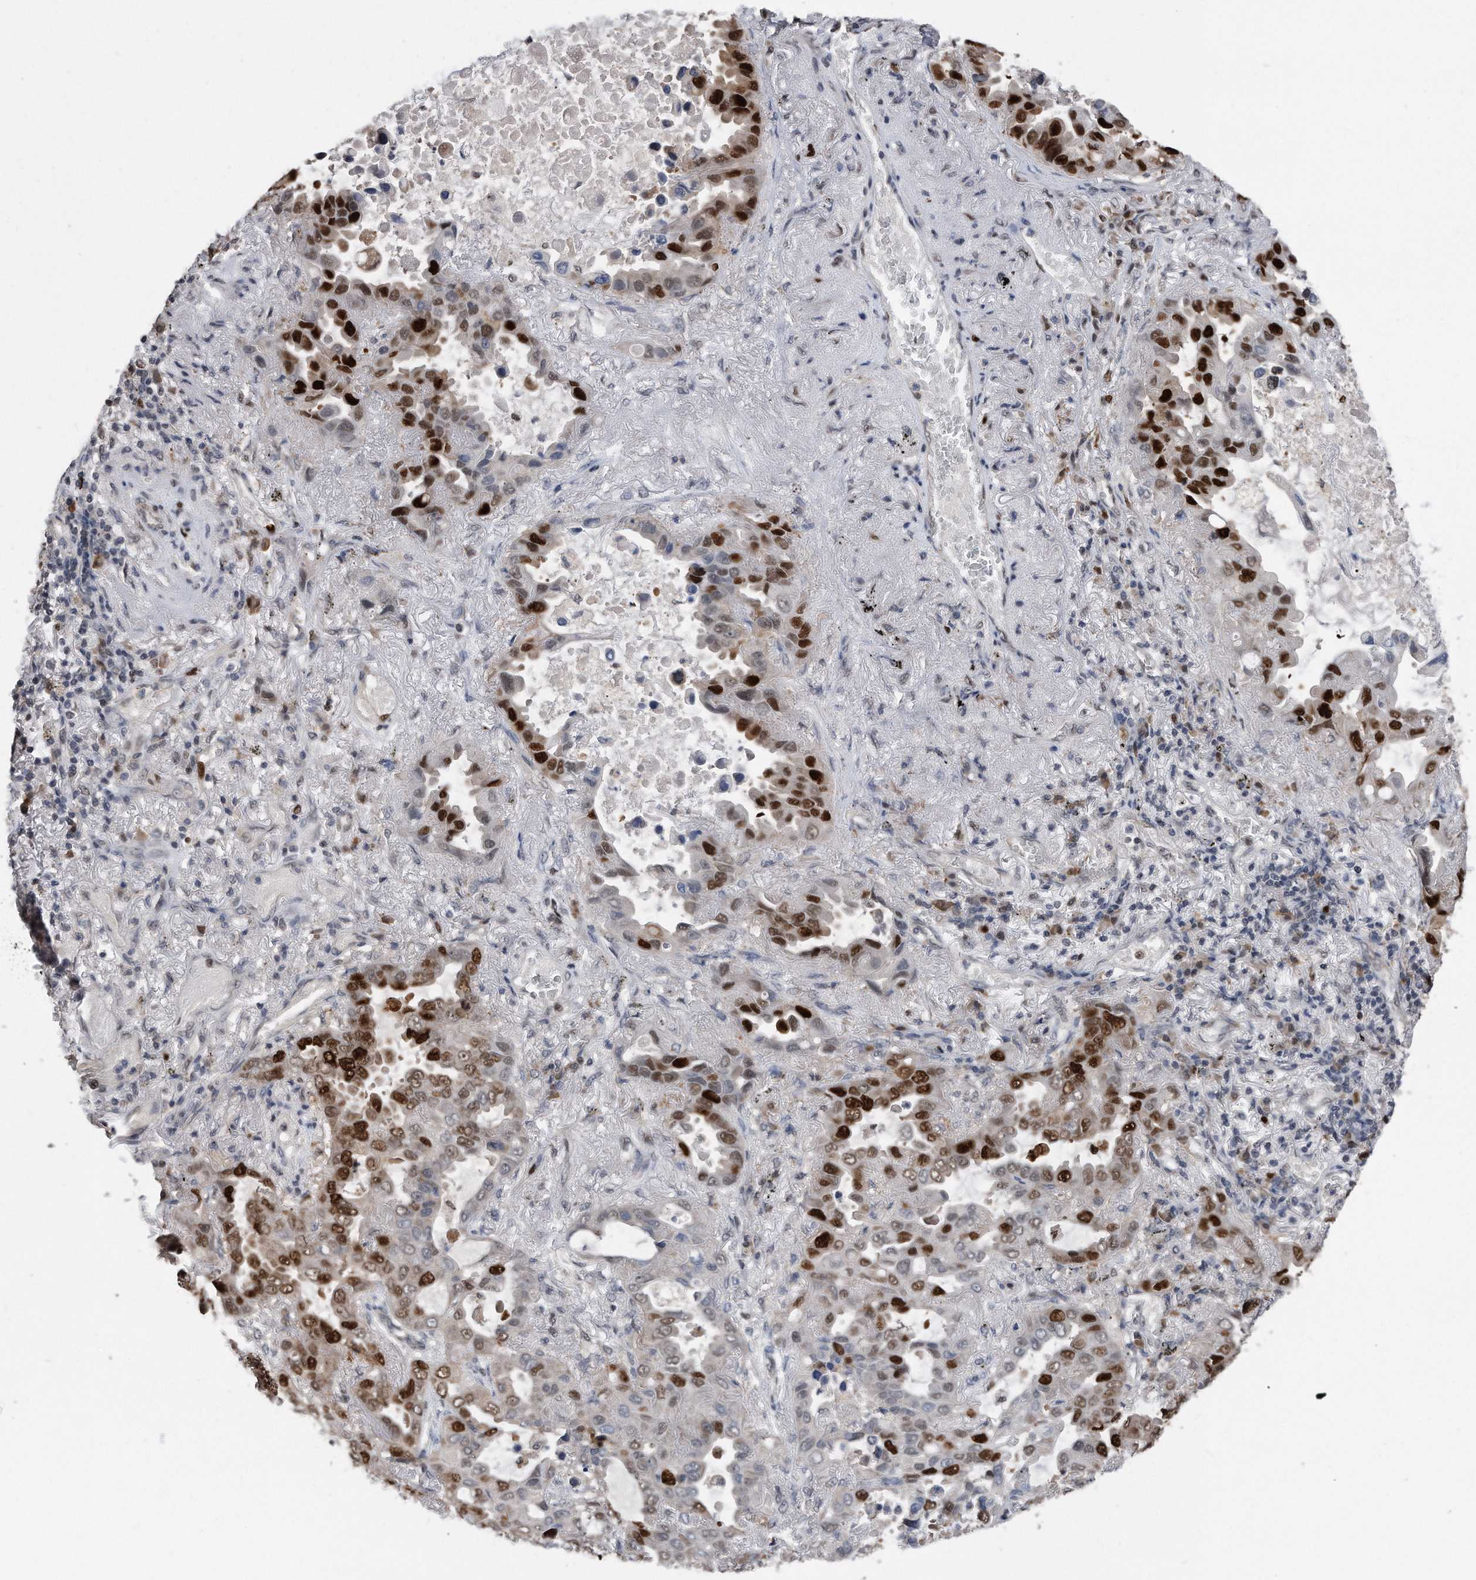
{"staining": {"intensity": "strong", "quantity": ">75%", "location": "nuclear"}, "tissue": "lung cancer", "cell_type": "Tumor cells", "image_type": "cancer", "snomed": [{"axis": "morphology", "description": "Adenocarcinoma, NOS"}, {"axis": "topography", "description": "Lung"}], "caption": "Lung cancer tissue exhibits strong nuclear staining in about >75% of tumor cells, visualized by immunohistochemistry.", "gene": "PCNA", "patient": {"sex": "male", "age": 64}}